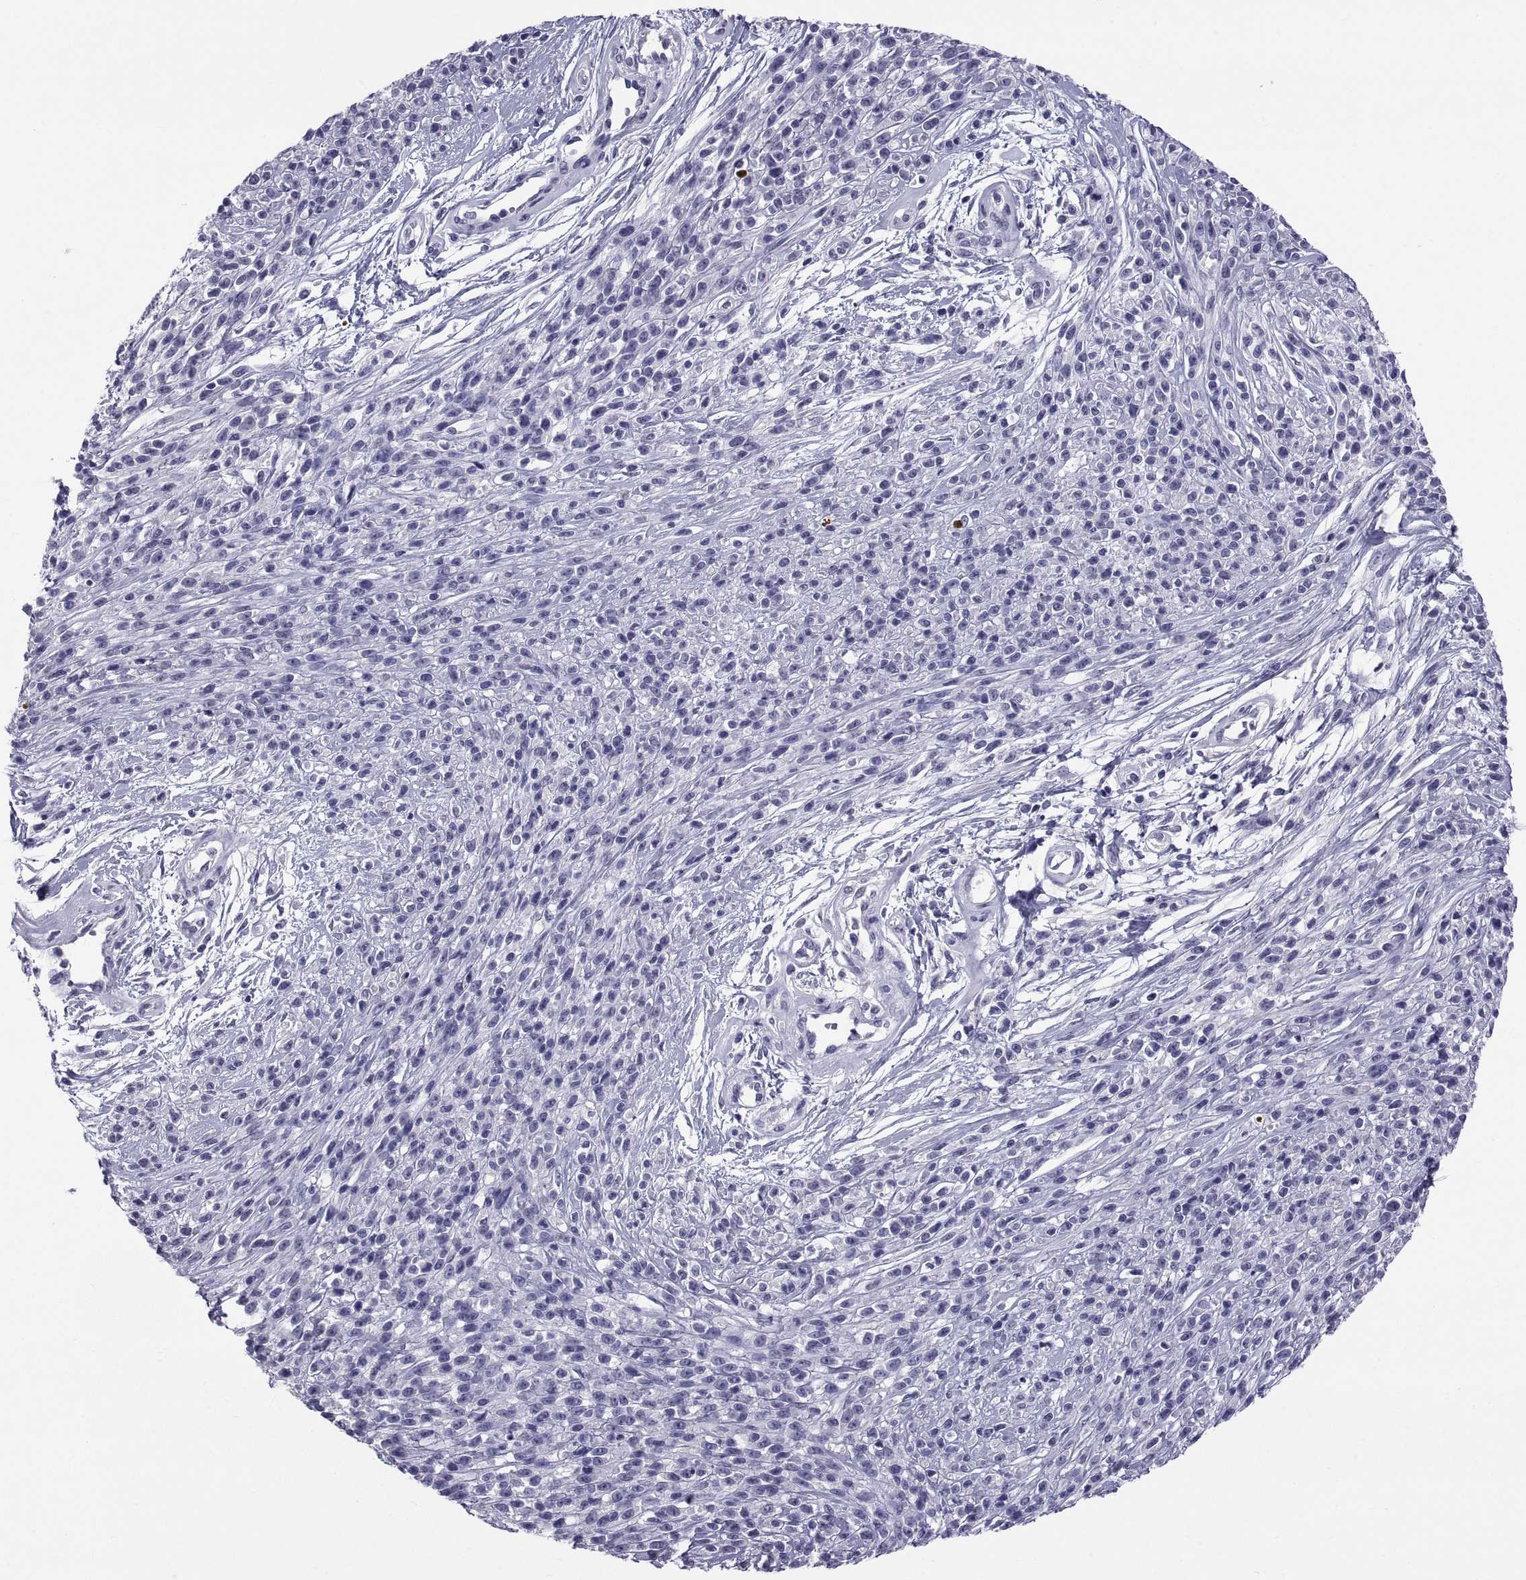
{"staining": {"intensity": "negative", "quantity": "none", "location": "none"}, "tissue": "melanoma", "cell_type": "Tumor cells", "image_type": "cancer", "snomed": [{"axis": "morphology", "description": "Malignant melanoma, NOS"}, {"axis": "topography", "description": "Skin"}, {"axis": "topography", "description": "Skin of trunk"}], "caption": "IHC histopathology image of neoplastic tissue: human malignant melanoma stained with DAB (3,3'-diaminobenzidine) displays no significant protein staining in tumor cells.", "gene": "TGFBR3L", "patient": {"sex": "male", "age": 74}}